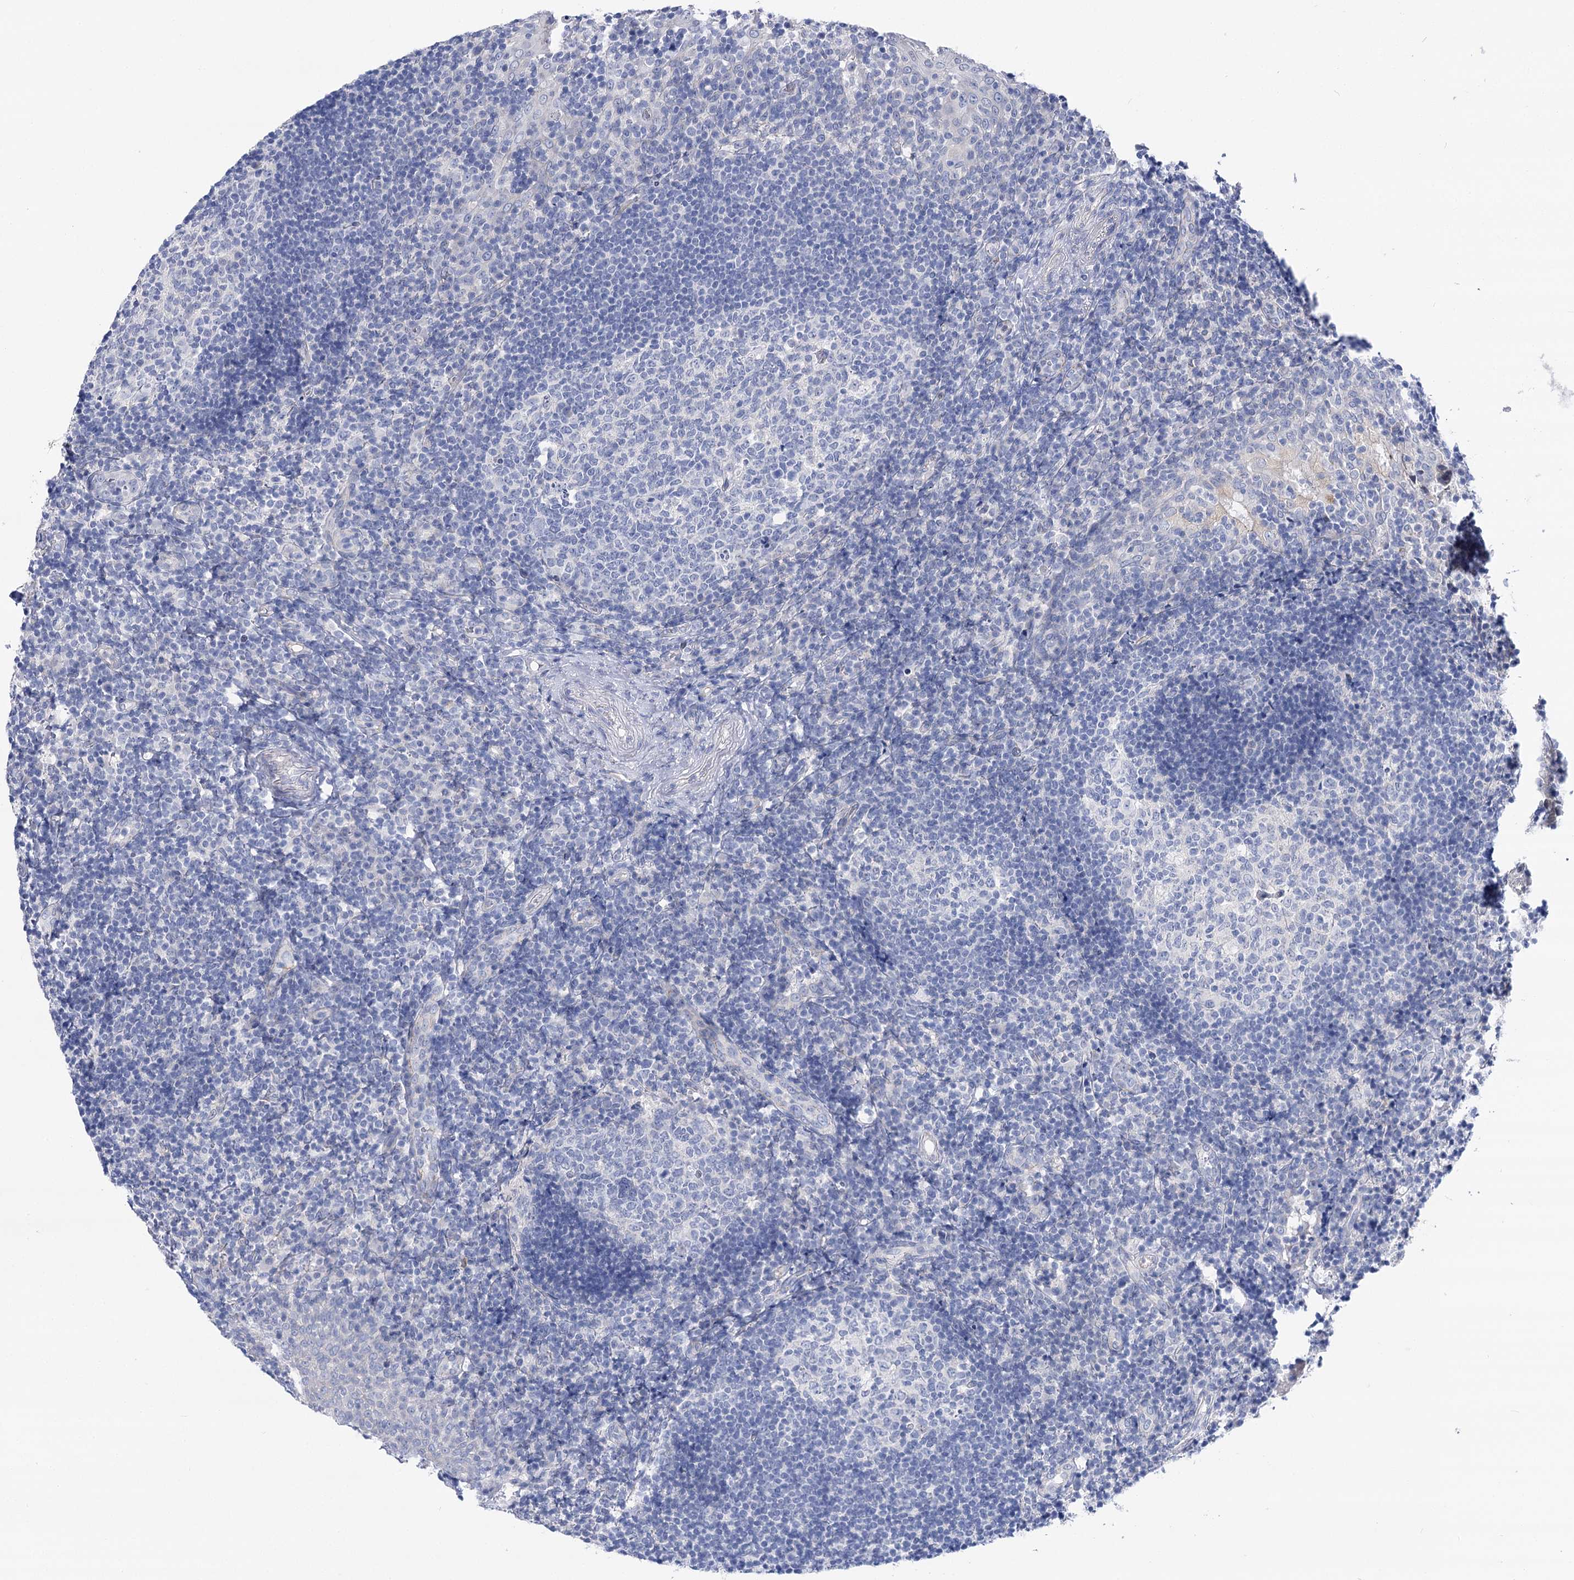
{"staining": {"intensity": "negative", "quantity": "none", "location": "none"}, "tissue": "tonsil", "cell_type": "Germinal center cells", "image_type": "normal", "snomed": [{"axis": "morphology", "description": "Normal tissue, NOS"}, {"axis": "topography", "description": "Tonsil"}], "caption": "An image of human tonsil is negative for staining in germinal center cells. (Immunohistochemistry (ihc), brightfield microscopy, high magnification).", "gene": "NRAP", "patient": {"sex": "female", "age": 40}}